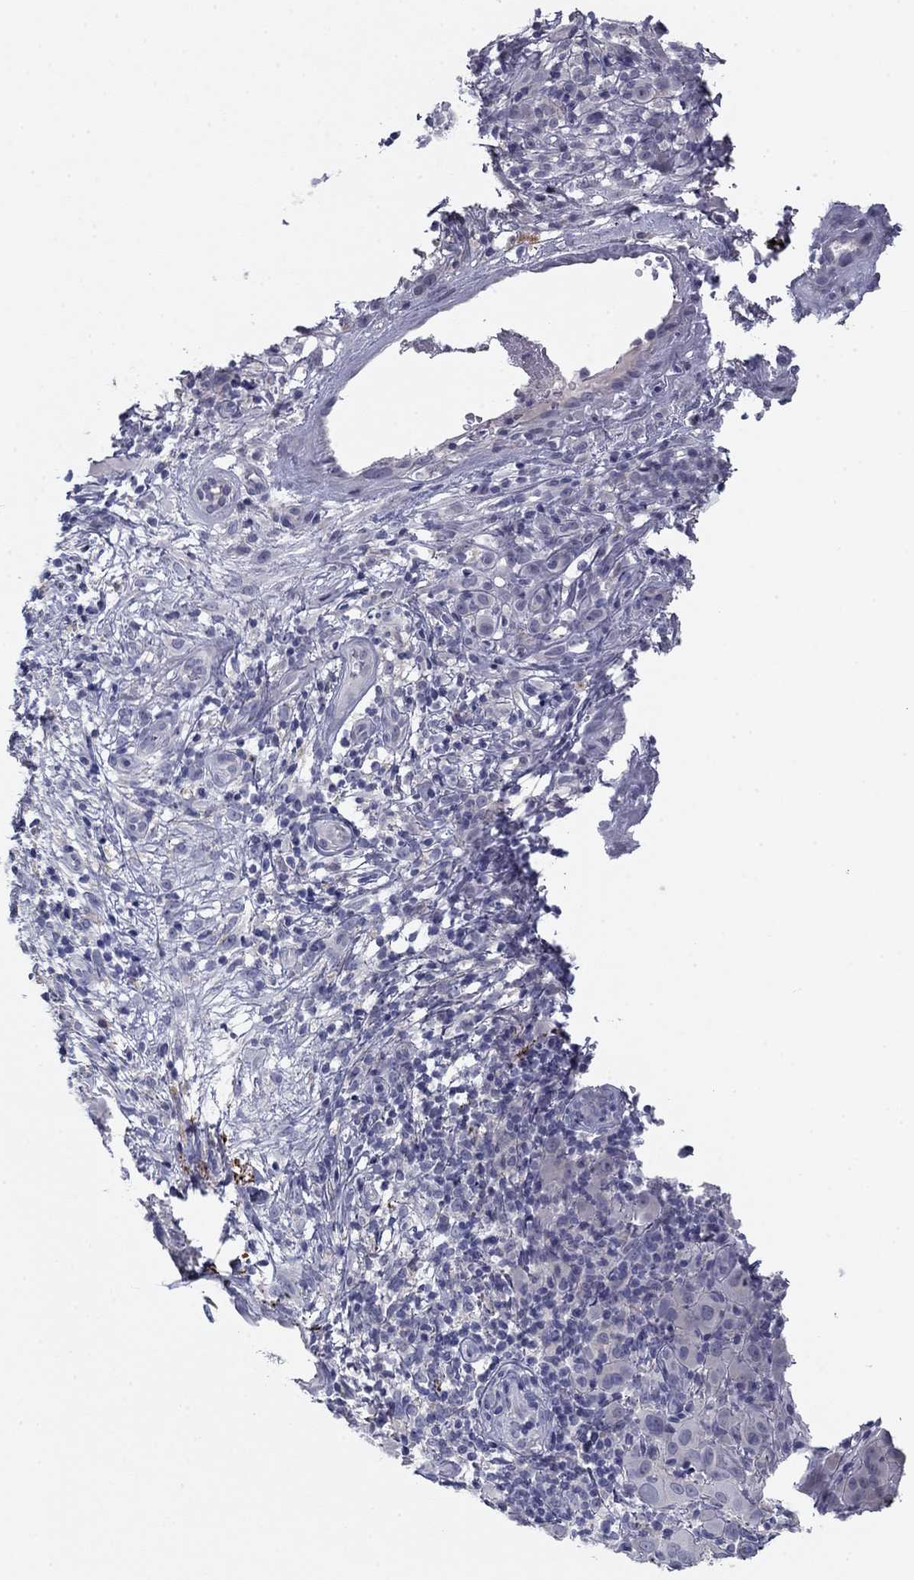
{"staining": {"intensity": "negative", "quantity": "none", "location": "none"}, "tissue": "melanoma", "cell_type": "Tumor cells", "image_type": "cancer", "snomed": [{"axis": "morphology", "description": "Malignant melanoma, NOS"}, {"axis": "topography", "description": "Skin"}], "caption": "Immunohistochemical staining of malignant melanoma exhibits no significant staining in tumor cells.", "gene": "CNTNAP4", "patient": {"sex": "female", "age": 87}}